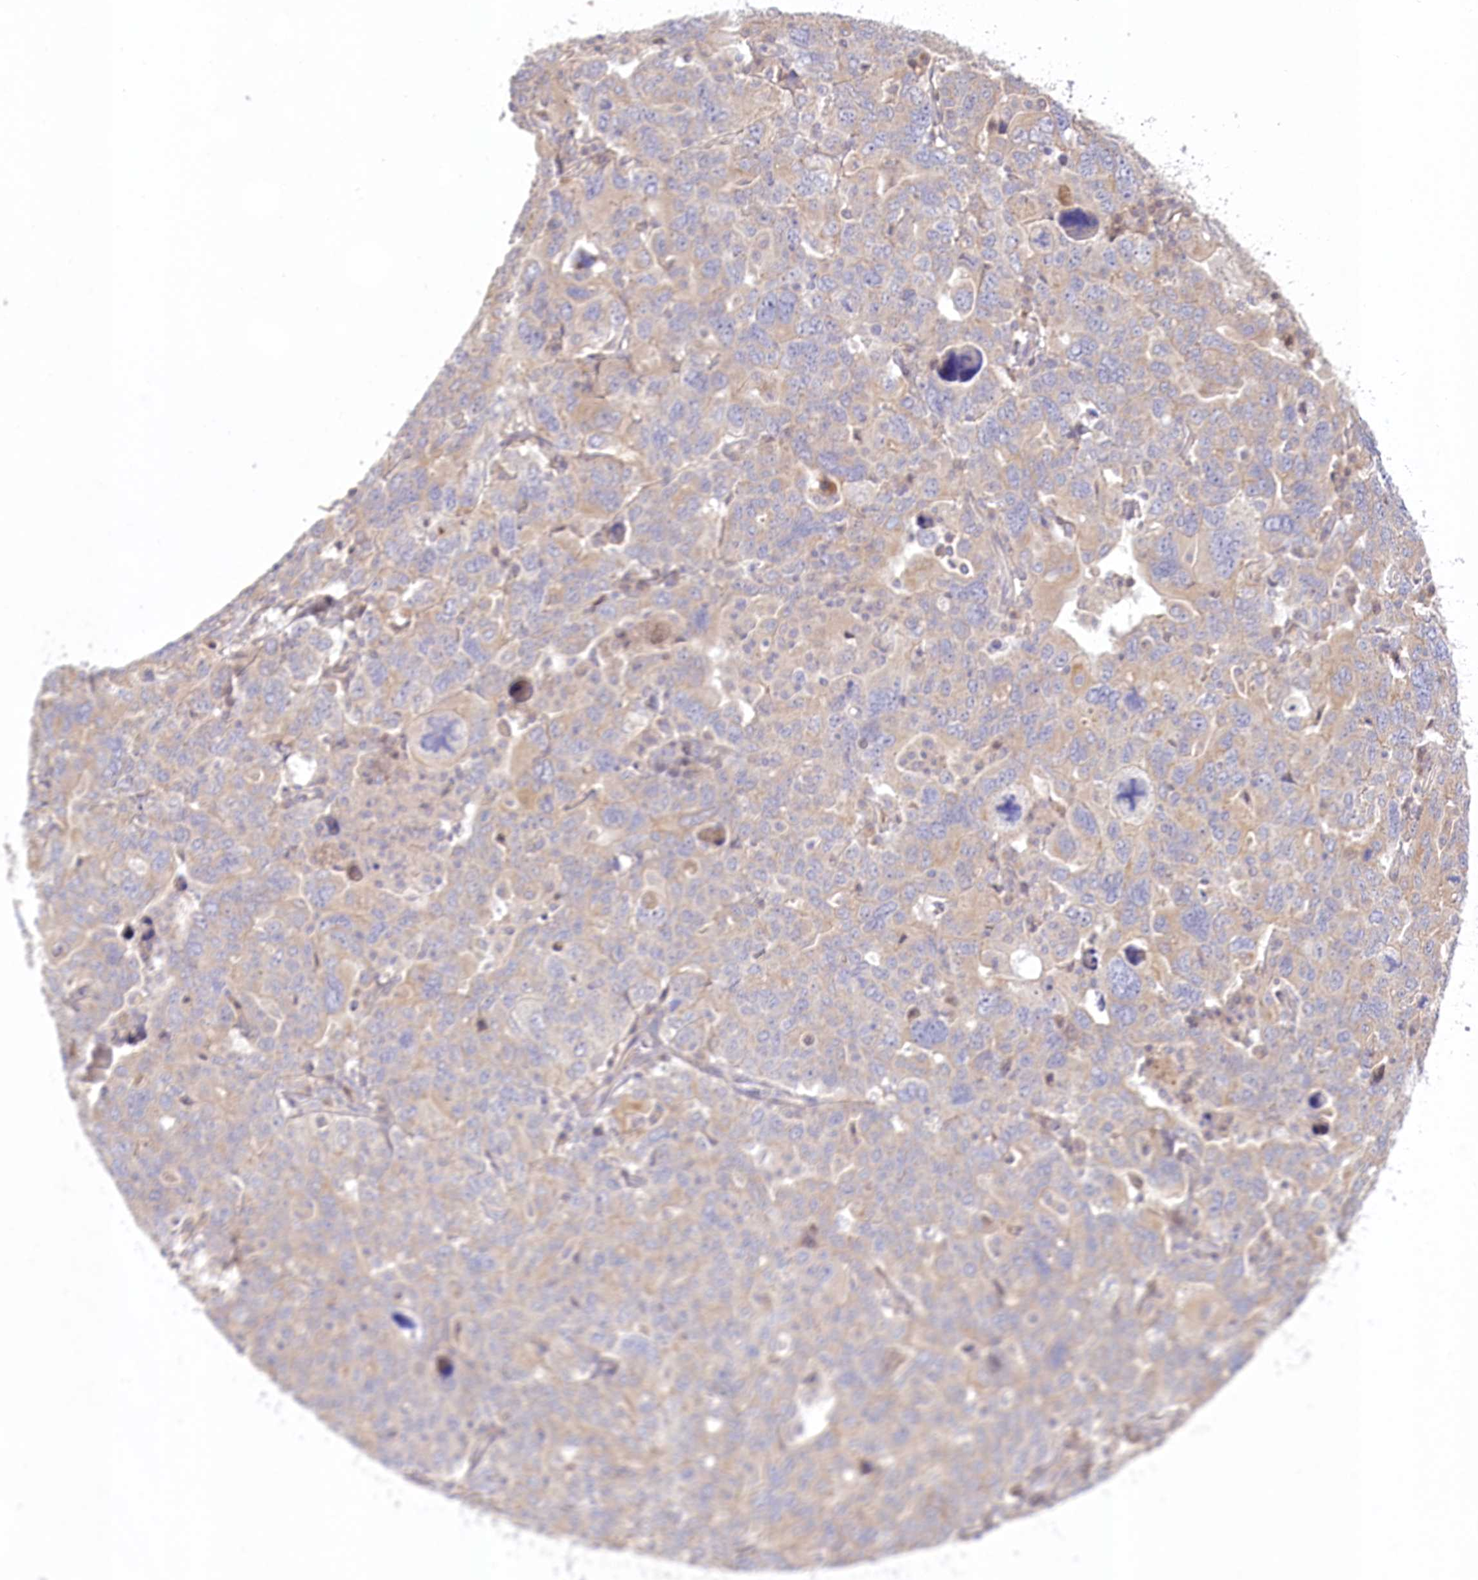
{"staining": {"intensity": "weak", "quantity": "25%-75%", "location": "cytoplasmic/membranous"}, "tissue": "ovarian cancer", "cell_type": "Tumor cells", "image_type": "cancer", "snomed": [{"axis": "morphology", "description": "Carcinoma, endometroid"}, {"axis": "topography", "description": "Ovary"}], "caption": "About 25%-75% of tumor cells in endometroid carcinoma (ovarian) show weak cytoplasmic/membranous protein positivity as visualized by brown immunohistochemical staining.", "gene": "PYROXD1", "patient": {"sex": "female", "age": 62}}